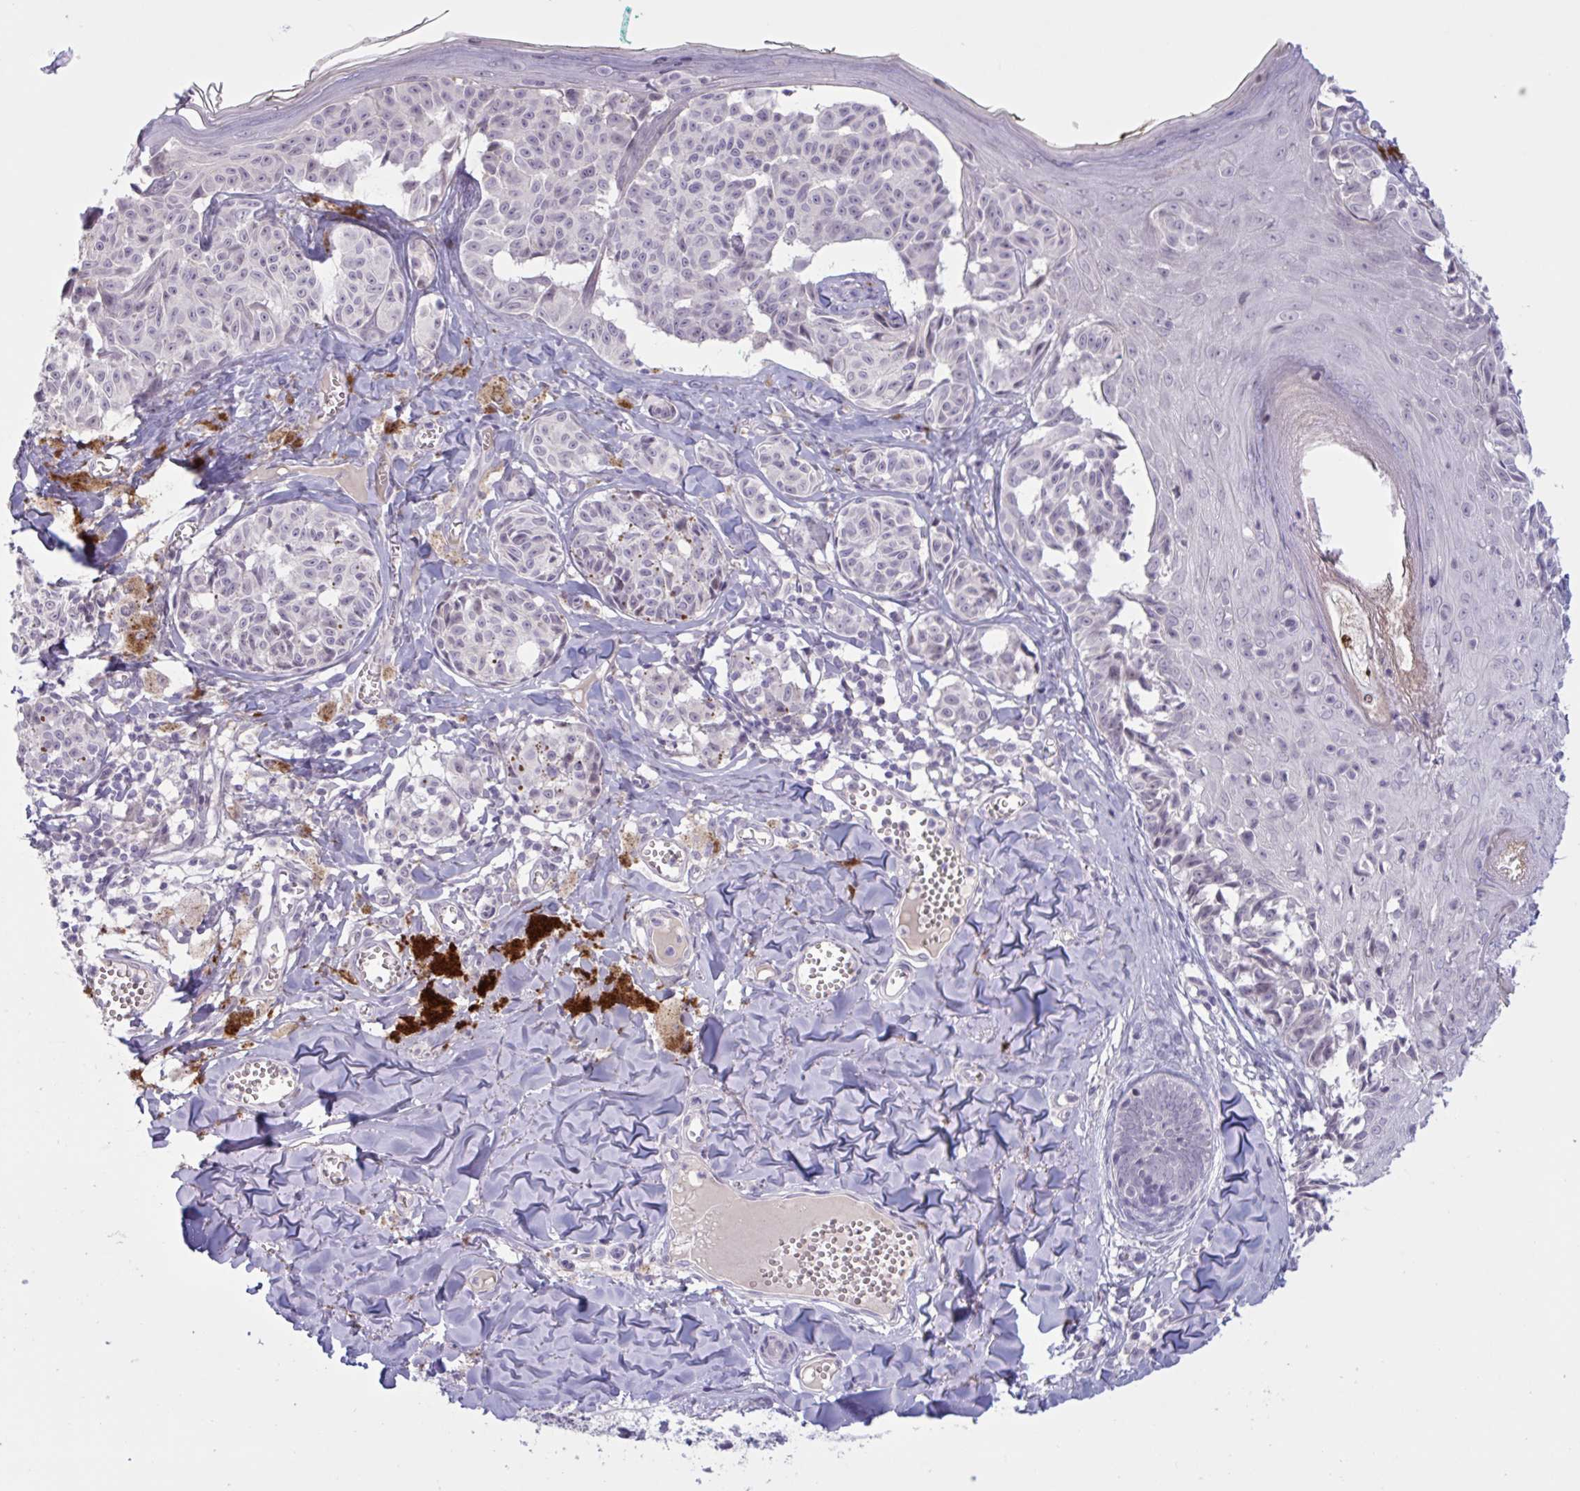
{"staining": {"intensity": "negative", "quantity": "none", "location": "none"}, "tissue": "melanoma", "cell_type": "Tumor cells", "image_type": "cancer", "snomed": [{"axis": "morphology", "description": "Malignant melanoma, NOS"}, {"axis": "topography", "description": "Skin"}], "caption": "This is an immunohistochemistry (IHC) image of human malignant melanoma. There is no positivity in tumor cells.", "gene": "RFPL4B", "patient": {"sex": "female", "age": 43}}